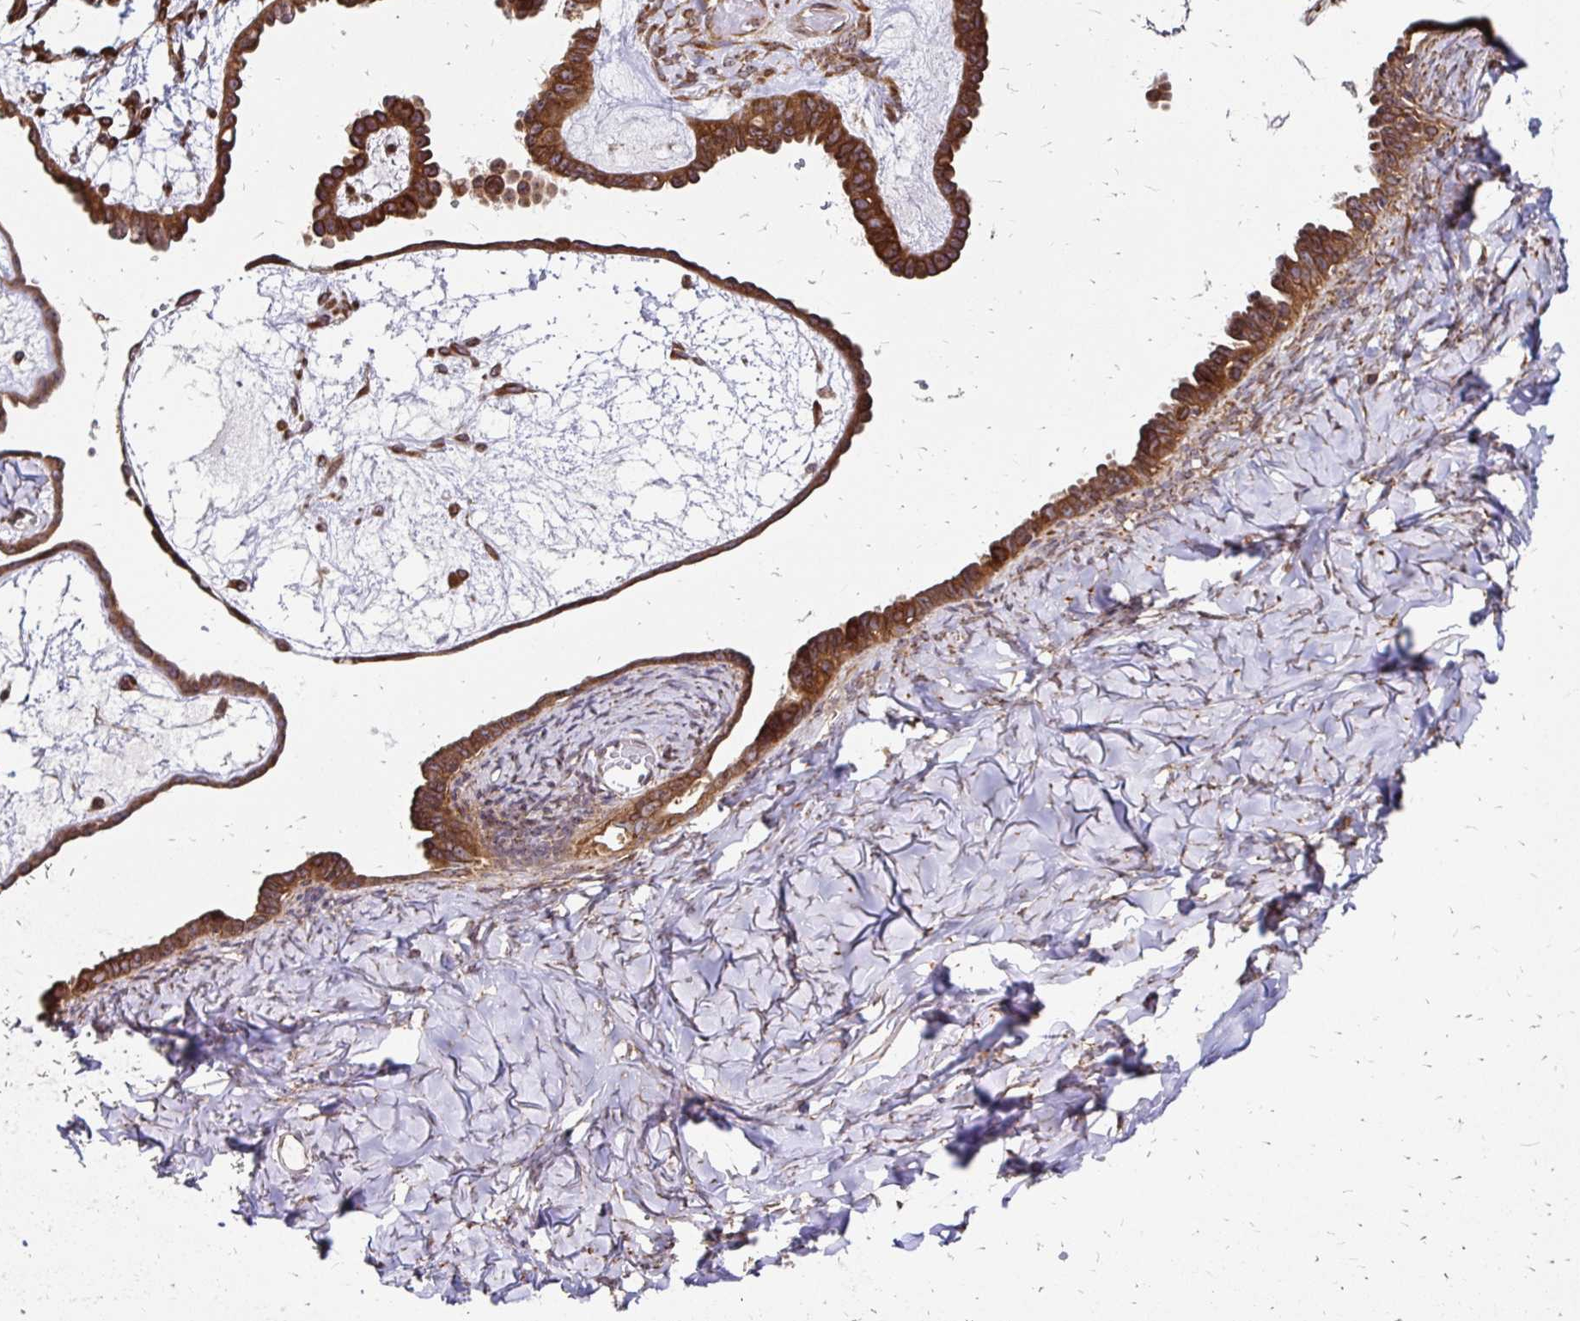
{"staining": {"intensity": "strong", "quantity": ">75%", "location": "cytoplasmic/membranous"}, "tissue": "ovarian cancer", "cell_type": "Tumor cells", "image_type": "cancer", "snomed": [{"axis": "morphology", "description": "Cystadenocarcinoma, serous, NOS"}, {"axis": "topography", "description": "Ovary"}], "caption": "Serous cystadenocarcinoma (ovarian) stained with a protein marker displays strong staining in tumor cells.", "gene": "ZW10", "patient": {"sex": "female", "age": 69}}